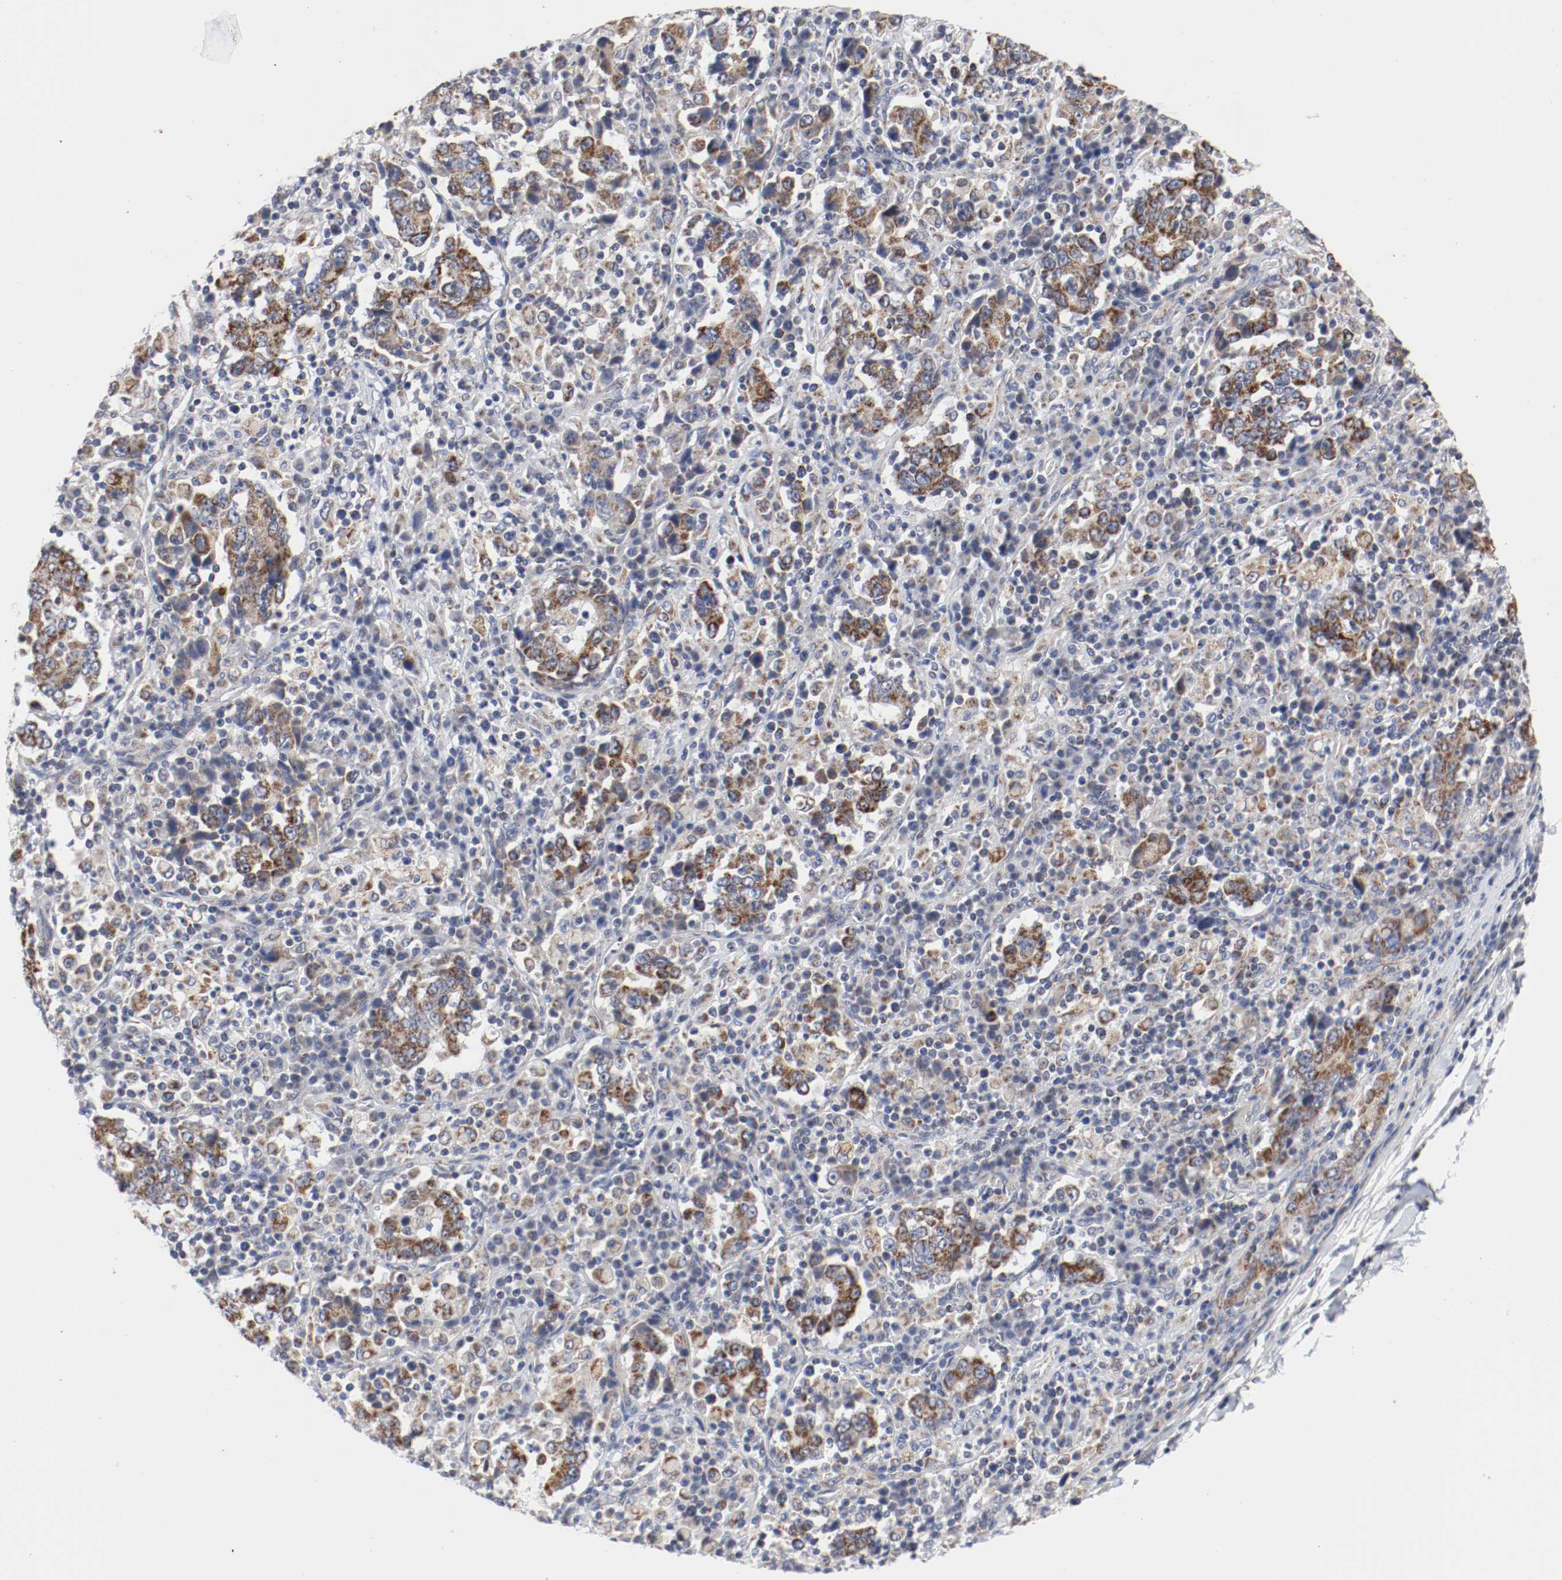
{"staining": {"intensity": "moderate", "quantity": ">75%", "location": "cytoplasmic/membranous"}, "tissue": "stomach cancer", "cell_type": "Tumor cells", "image_type": "cancer", "snomed": [{"axis": "morphology", "description": "Normal tissue, NOS"}, {"axis": "morphology", "description": "Adenocarcinoma, NOS"}, {"axis": "topography", "description": "Stomach, upper"}, {"axis": "topography", "description": "Stomach"}], "caption": "Immunohistochemical staining of stomach adenocarcinoma demonstrates medium levels of moderate cytoplasmic/membranous protein staining in about >75% of tumor cells.", "gene": "AFG3L2", "patient": {"sex": "male", "age": 59}}